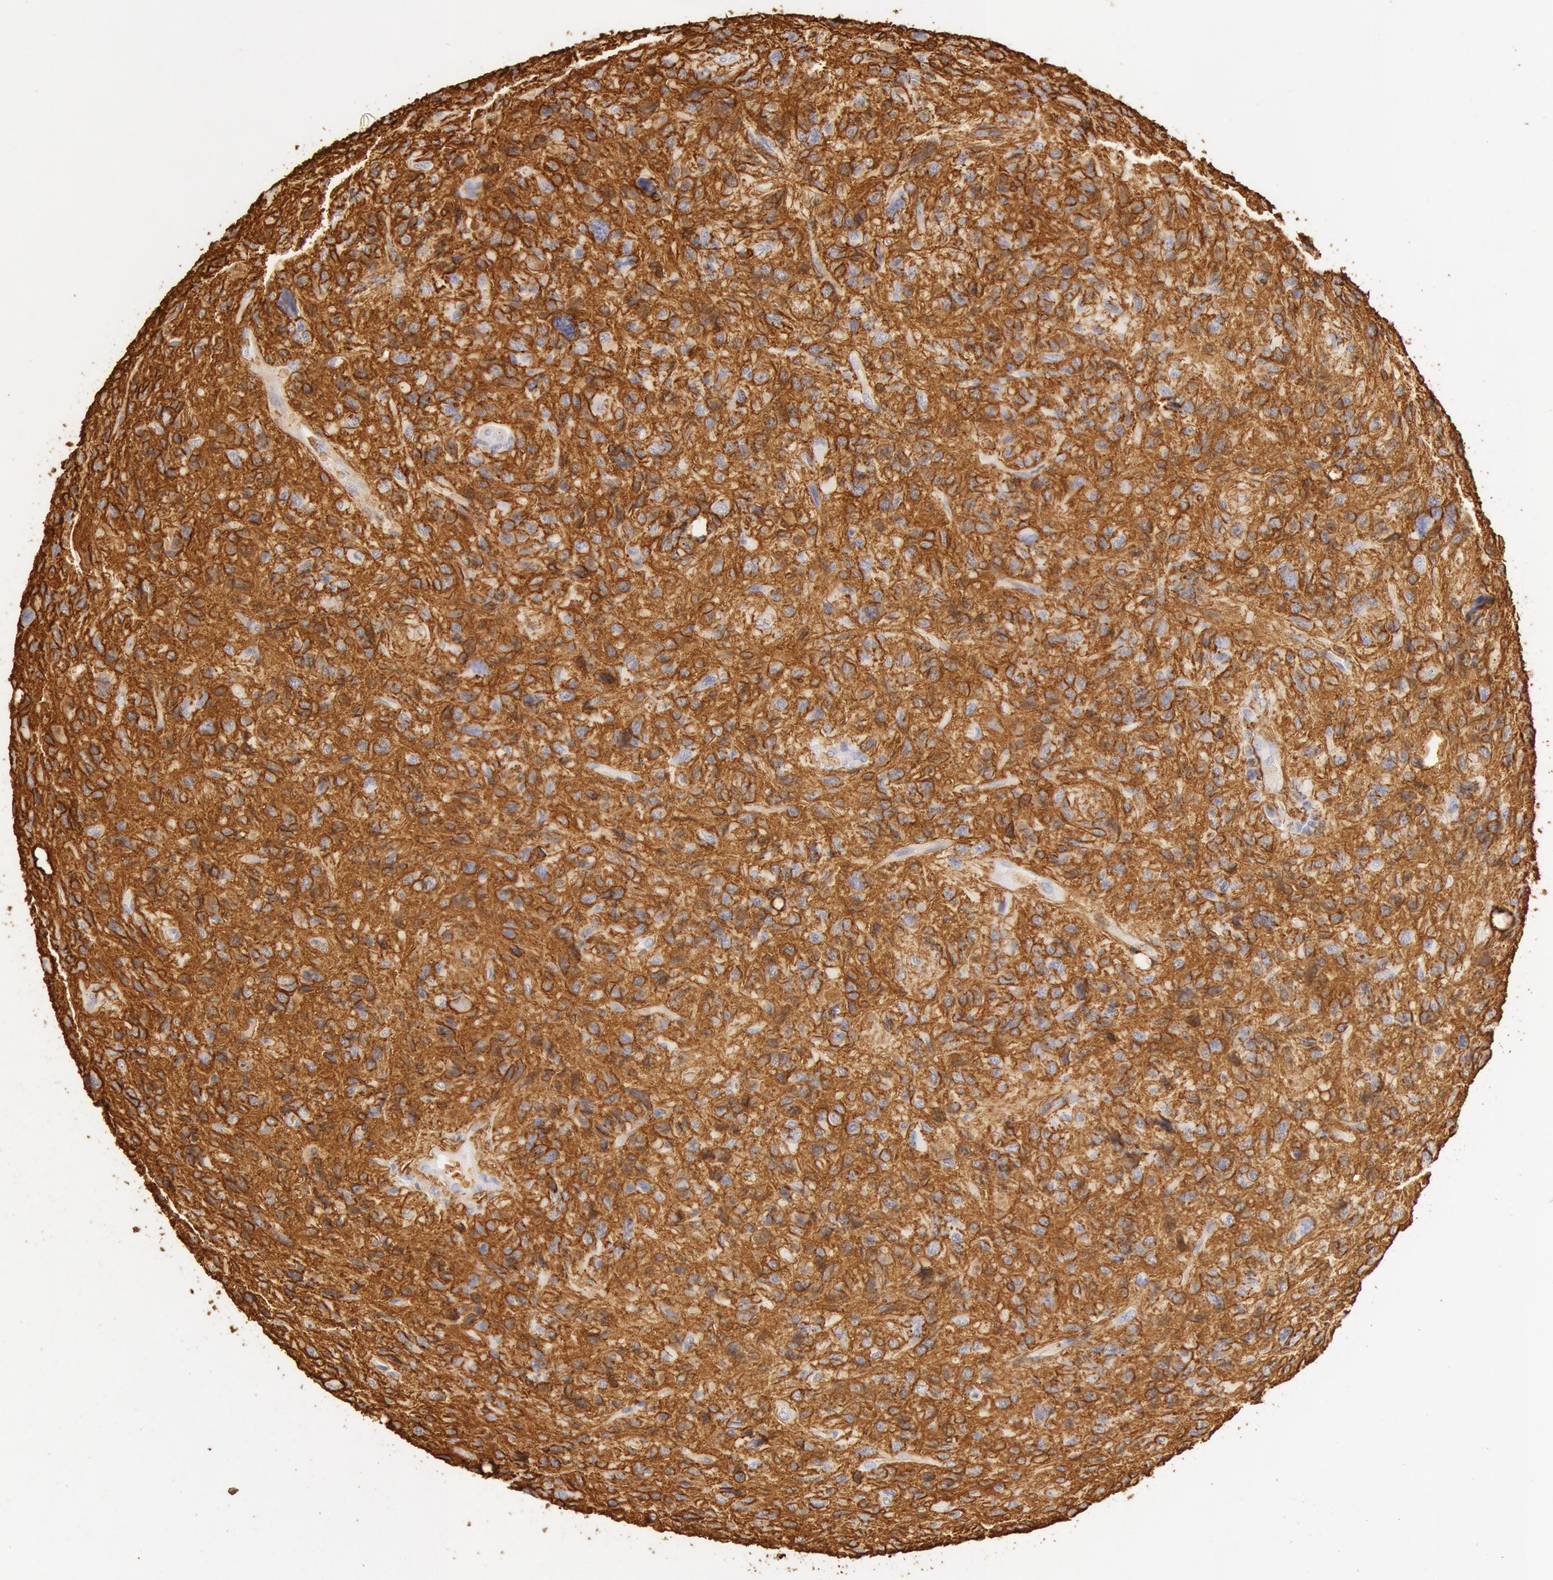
{"staining": {"intensity": "negative", "quantity": "none", "location": "none"}, "tissue": "glioma", "cell_type": "Tumor cells", "image_type": "cancer", "snomed": [{"axis": "morphology", "description": "Glioma, malignant, High grade"}, {"axis": "topography", "description": "Brain"}], "caption": "The photomicrograph shows no significant positivity in tumor cells of high-grade glioma (malignant).", "gene": "AQP1", "patient": {"sex": "female", "age": 60}}